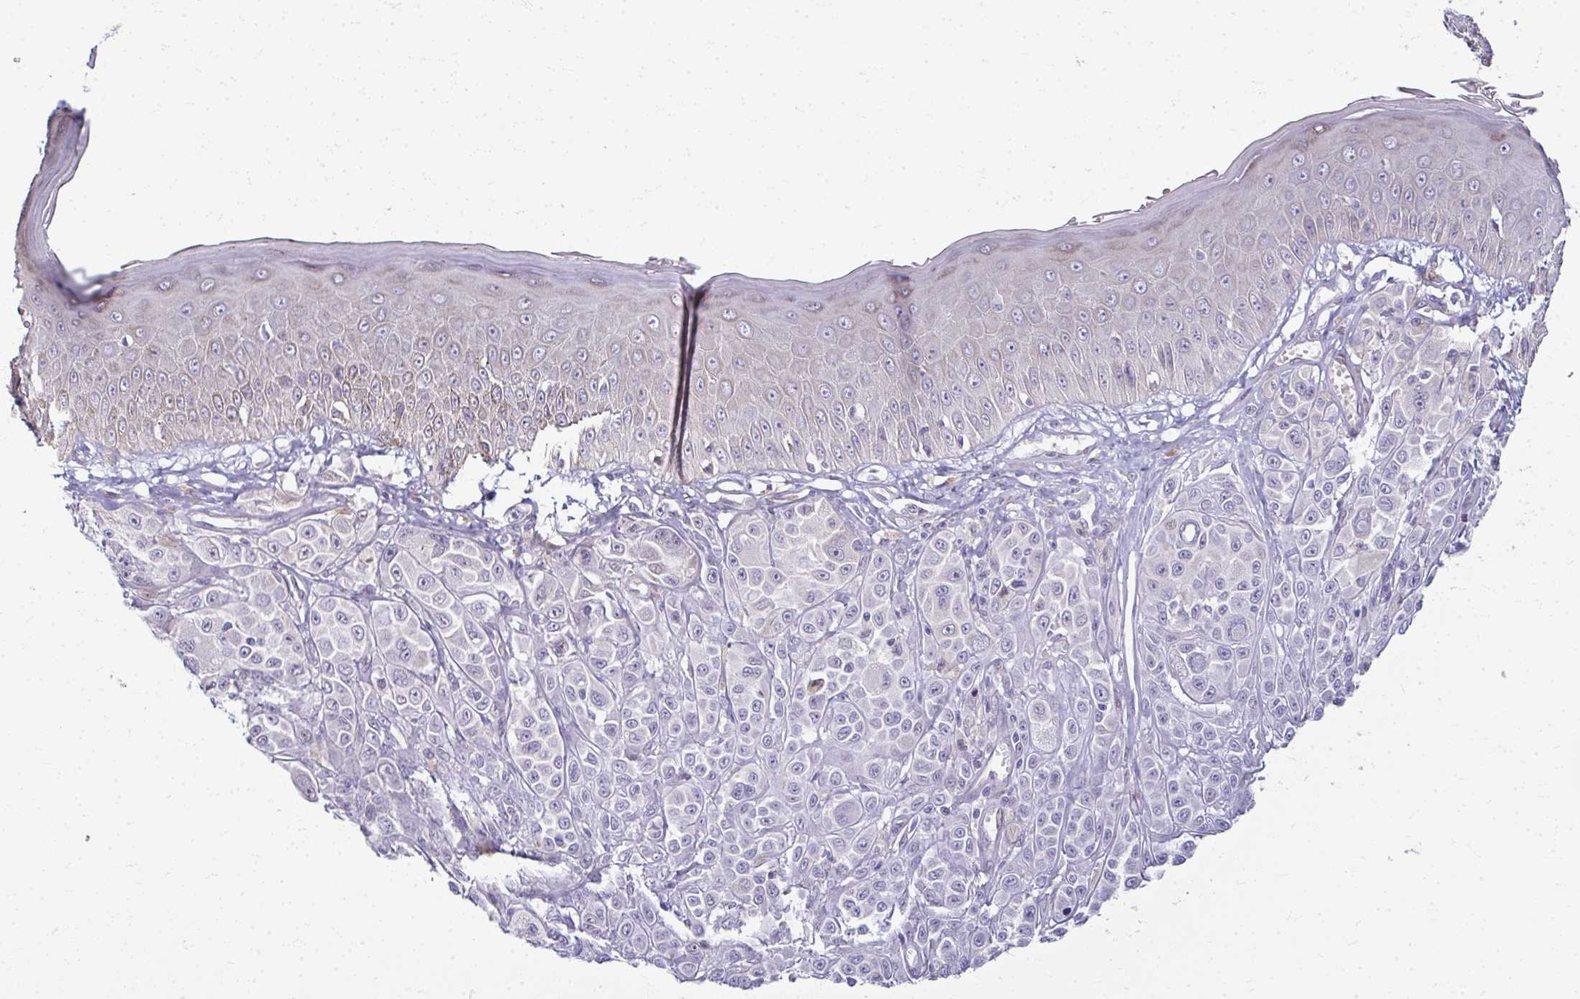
{"staining": {"intensity": "negative", "quantity": "none", "location": "none"}, "tissue": "melanoma", "cell_type": "Tumor cells", "image_type": "cancer", "snomed": [{"axis": "morphology", "description": "Malignant melanoma, NOS"}, {"axis": "topography", "description": "Skin"}], "caption": "Human melanoma stained for a protein using immunohistochemistry (IHC) reveals no positivity in tumor cells.", "gene": "ODF1", "patient": {"sex": "male", "age": 67}}